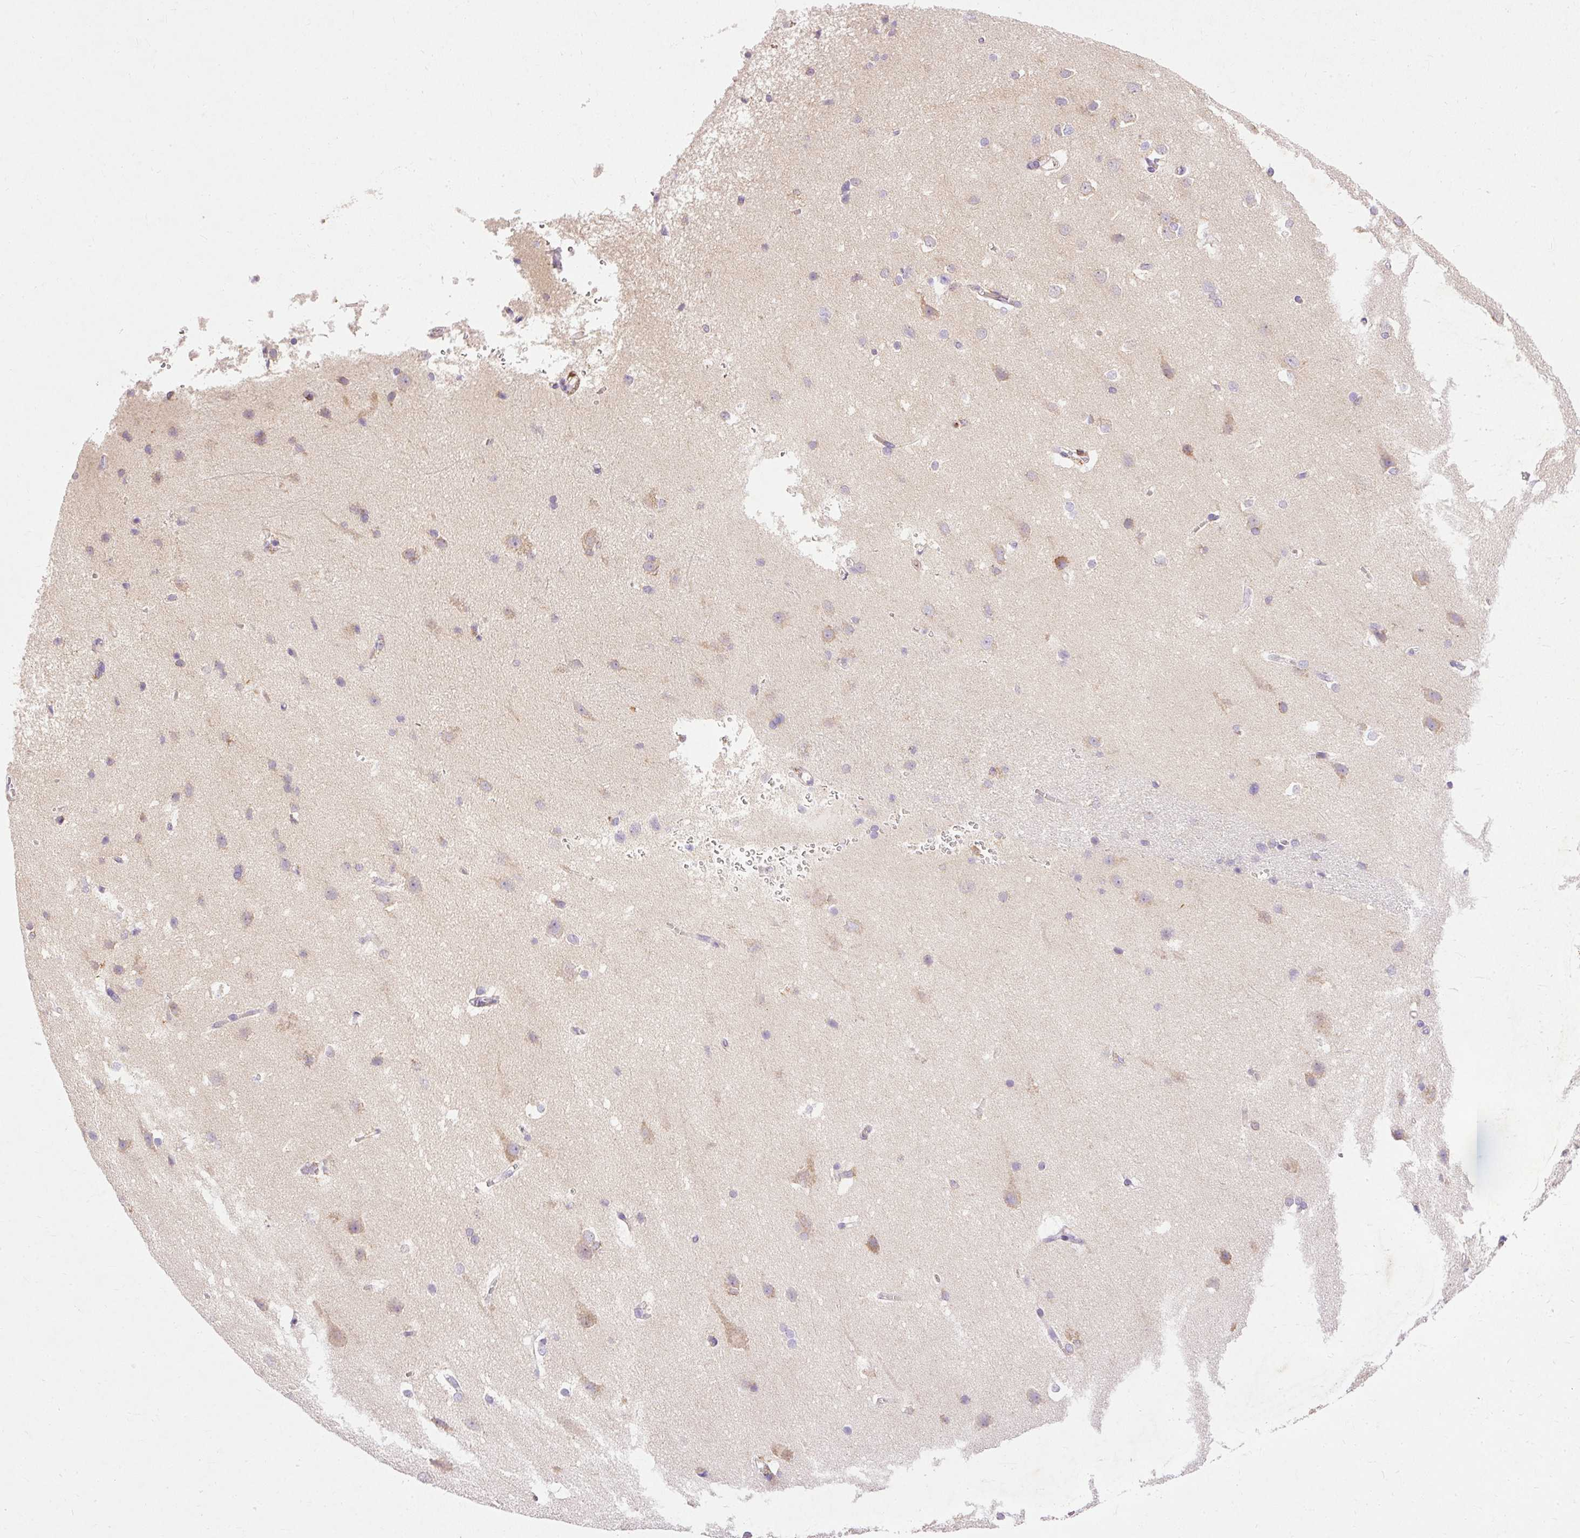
{"staining": {"intensity": "negative", "quantity": "none", "location": "none"}, "tissue": "cerebral cortex", "cell_type": "Endothelial cells", "image_type": "normal", "snomed": [{"axis": "morphology", "description": "Normal tissue, NOS"}, {"axis": "topography", "description": "Cerebral cortex"}], "caption": "A high-resolution photomicrograph shows IHC staining of normal cerebral cortex, which reveals no significant staining in endothelial cells. (Brightfield microscopy of DAB (3,3'-diaminobenzidine) immunohistochemistry at high magnification).", "gene": "IMMT", "patient": {"sex": "male", "age": 37}}